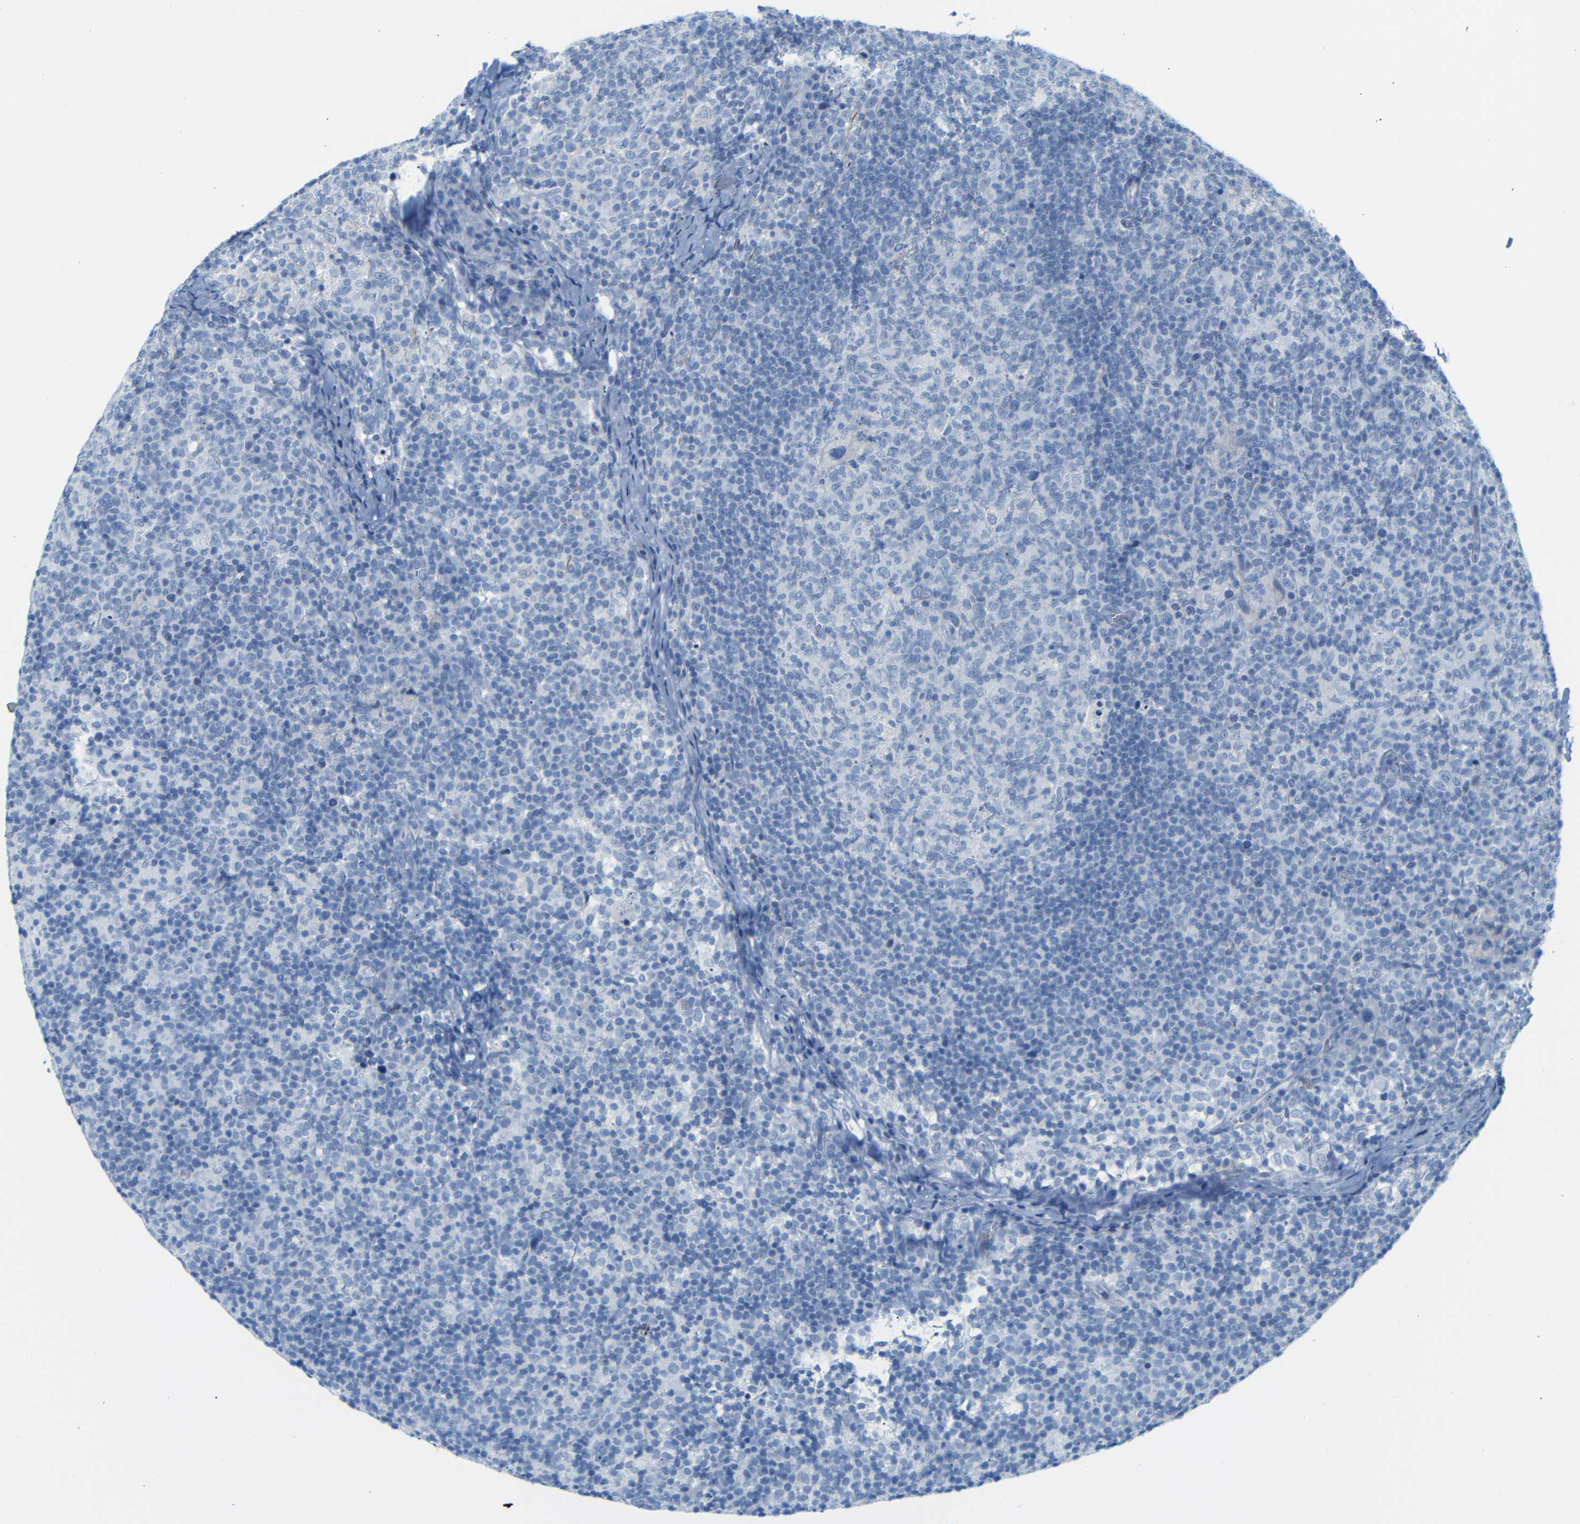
{"staining": {"intensity": "negative", "quantity": "none", "location": "none"}, "tissue": "lymph node", "cell_type": "Germinal center cells", "image_type": "normal", "snomed": [{"axis": "morphology", "description": "Normal tissue, NOS"}, {"axis": "morphology", "description": "Inflammation, NOS"}, {"axis": "topography", "description": "Lymph node"}], "caption": "This is an immunohistochemistry image of benign lymph node. There is no positivity in germinal center cells.", "gene": "DYNAP", "patient": {"sex": "male", "age": 55}}